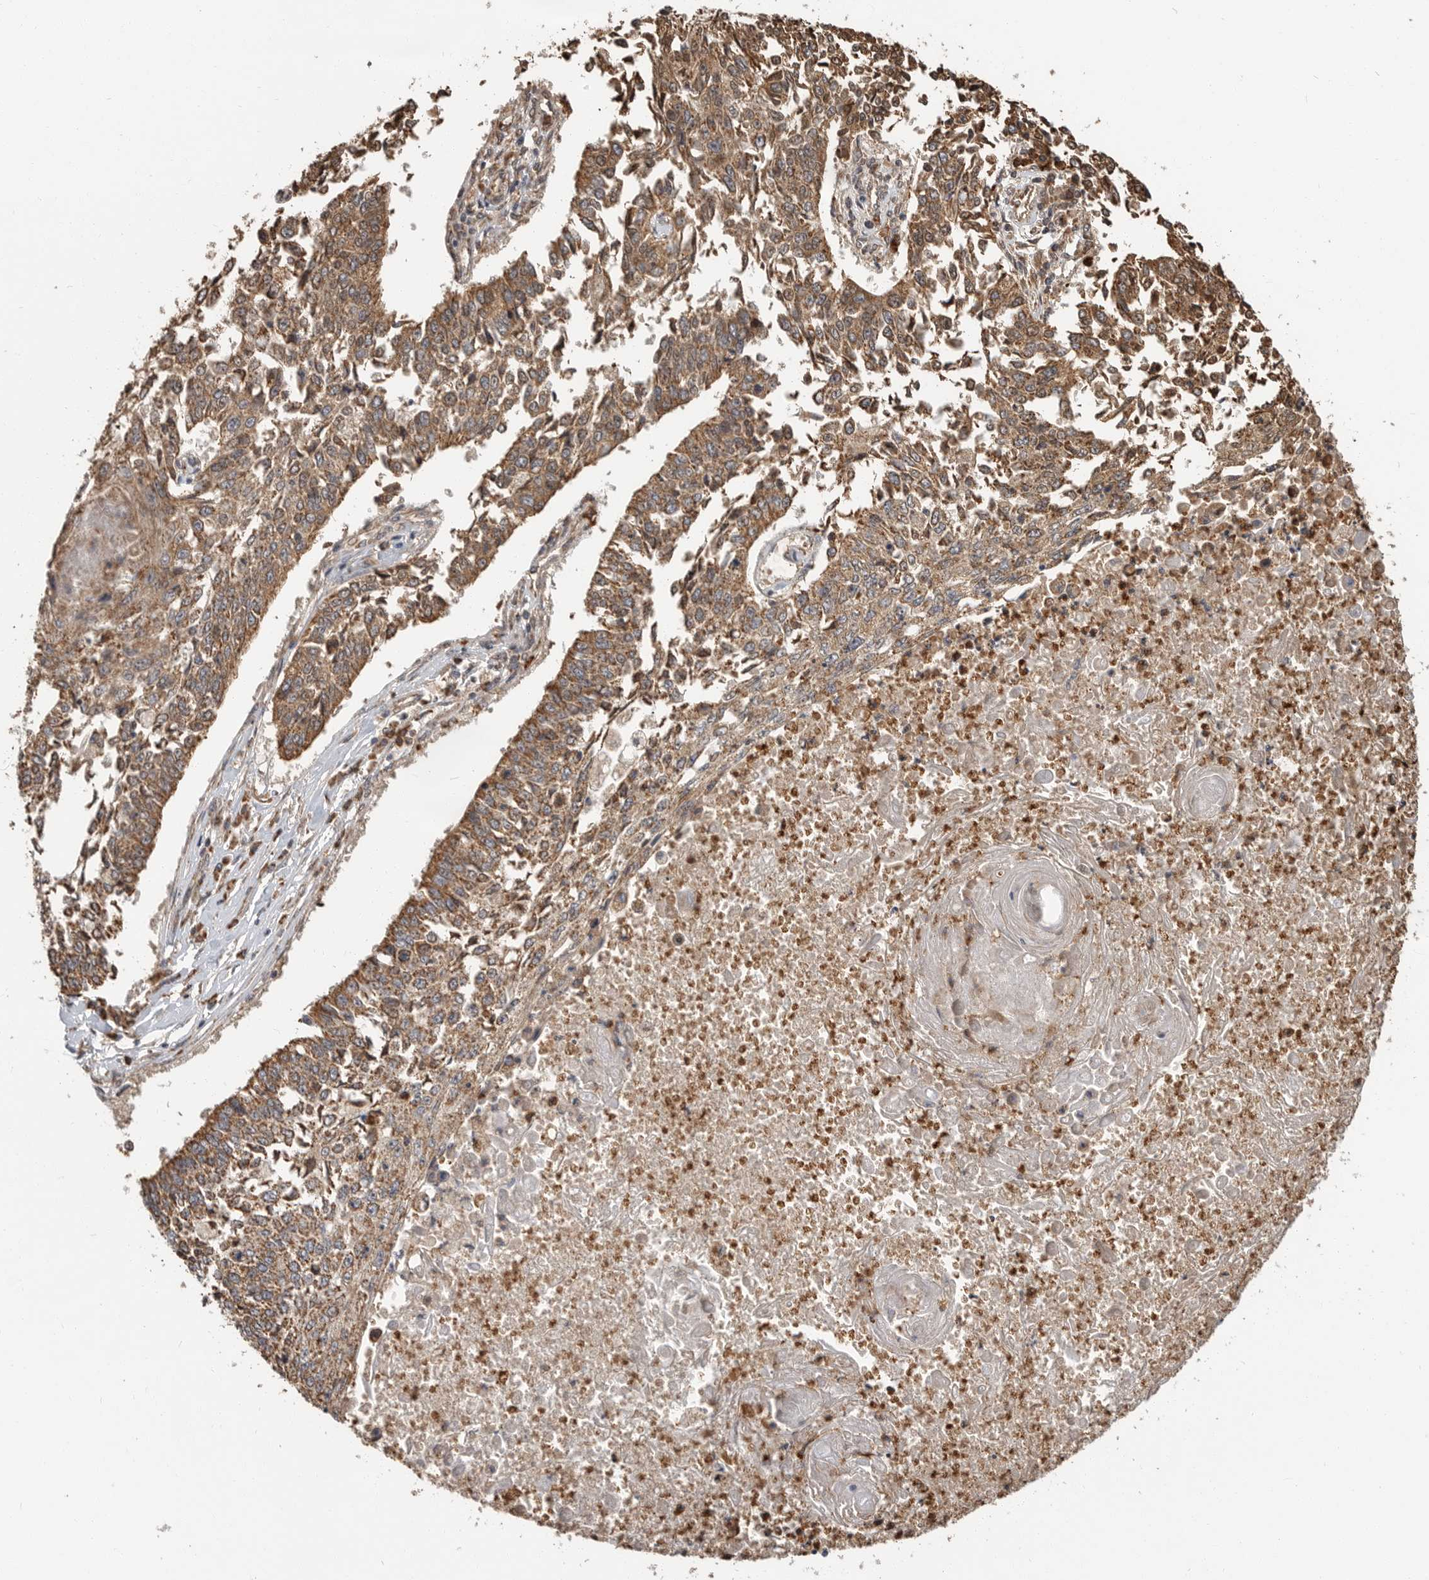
{"staining": {"intensity": "moderate", "quantity": ">75%", "location": "cytoplasmic/membranous"}, "tissue": "lung cancer", "cell_type": "Tumor cells", "image_type": "cancer", "snomed": [{"axis": "morphology", "description": "Normal tissue, NOS"}, {"axis": "morphology", "description": "Squamous cell carcinoma, NOS"}, {"axis": "topography", "description": "Cartilage tissue"}, {"axis": "topography", "description": "Bronchus"}, {"axis": "topography", "description": "Lung"}, {"axis": "topography", "description": "Peripheral nerve tissue"}], "caption": "Lung squamous cell carcinoma was stained to show a protein in brown. There is medium levels of moderate cytoplasmic/membranous positivity in approximately >75% of tumor cells. (brown staining indicates protein expression, while blue staining denotes nuclei).", "gene": "GCNT2", "patient": {"sex": "female", "age": 49}}